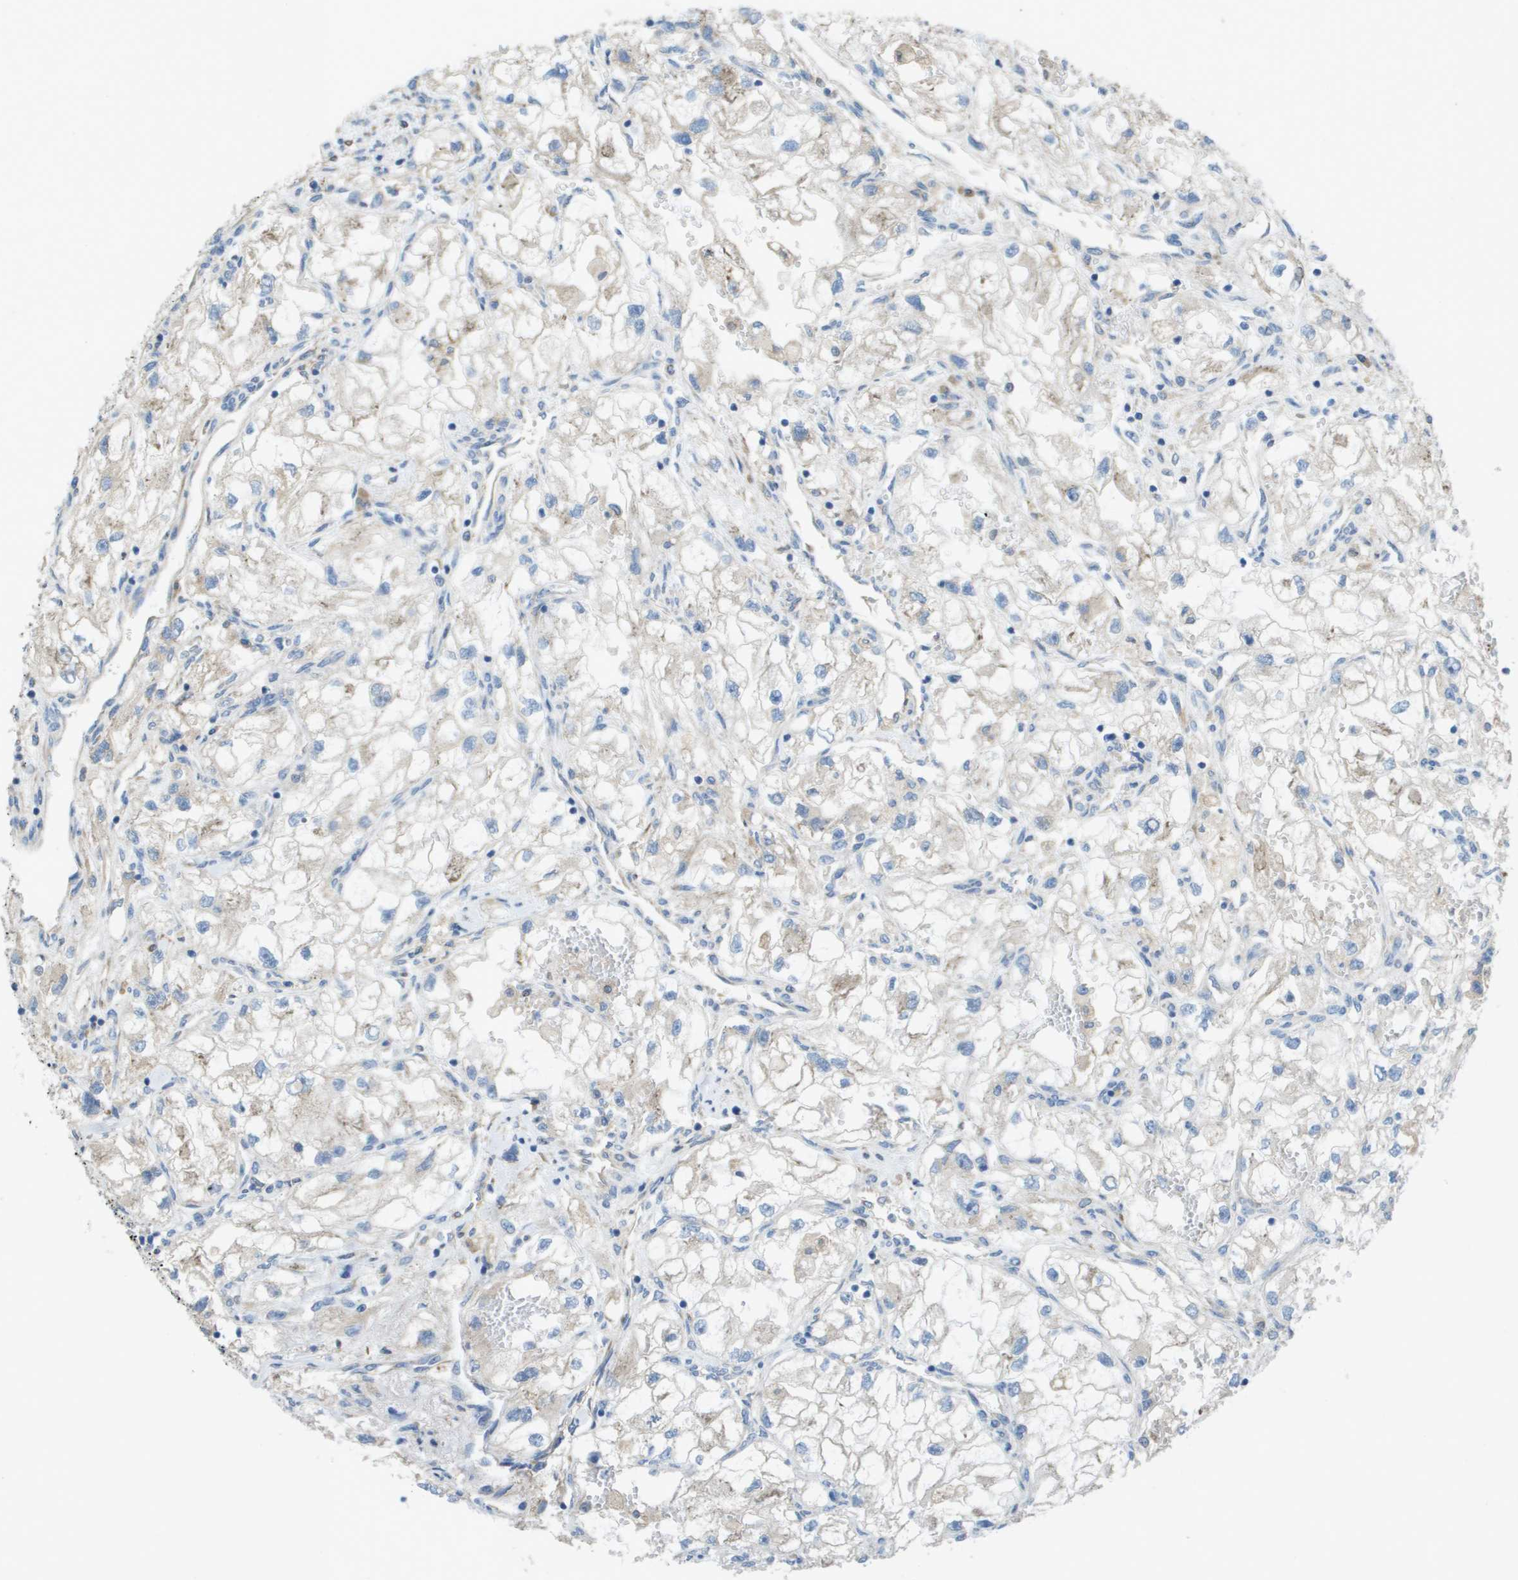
{"staining": {"intensity": "negative", "quantity": "none", "location": "none"}, "tissue": "renal cancer", "cell_type": "Tumor cells", "image_type": "cancer", "snomed": [{"axis": "morphology", "description": "Adenocarcinoma, NOS"}, {"axis": "topography", "description": "Kidney"}], "caption": "IHC of renal adenocarcinoma demonstrates no positivity in tumor cells.", "gene": "CLCN2", "patient": {"sex": "female", "age": 70}}